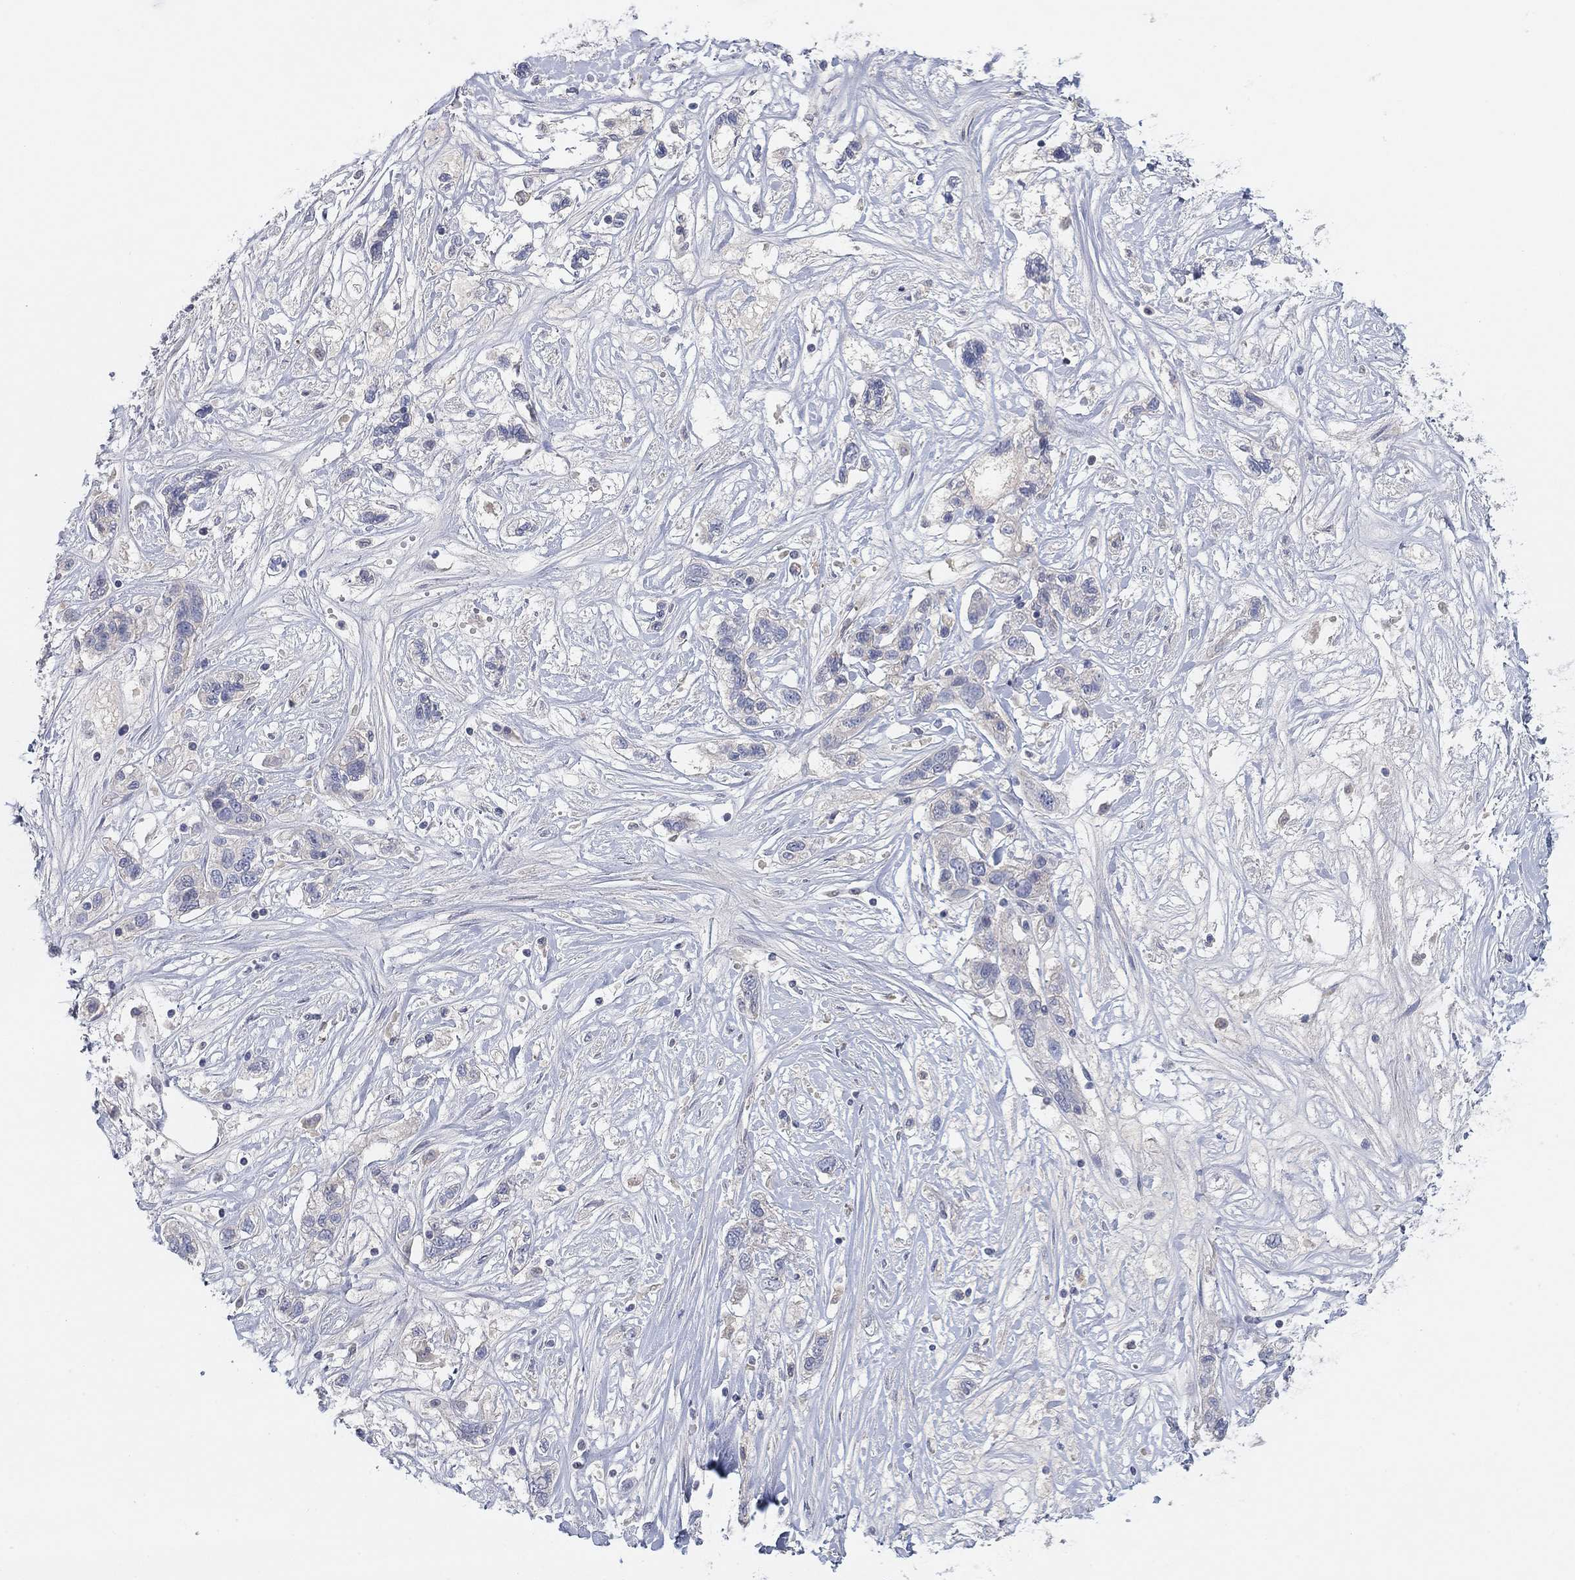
{"staining": {"intensity": "negative", "quantity": "none", "location": "none"}, "tissue": "liver cancer", "cell_type": "Tumor cells", "image_type": "cancer", "snomed": [{"axis": "morphology", "description": "Adenocarcinoma, NOS"}, {"axis": "morphology", "description": "Cholangiocarcinoma"}, {"axis": "topography", "description": "Liver"}], "caption": "The image demonstrates no staining of tumor cells in liver cholangiocarcinoma.", "gene": "AMN1", "patient": {"sex": "male", "age": 64}}